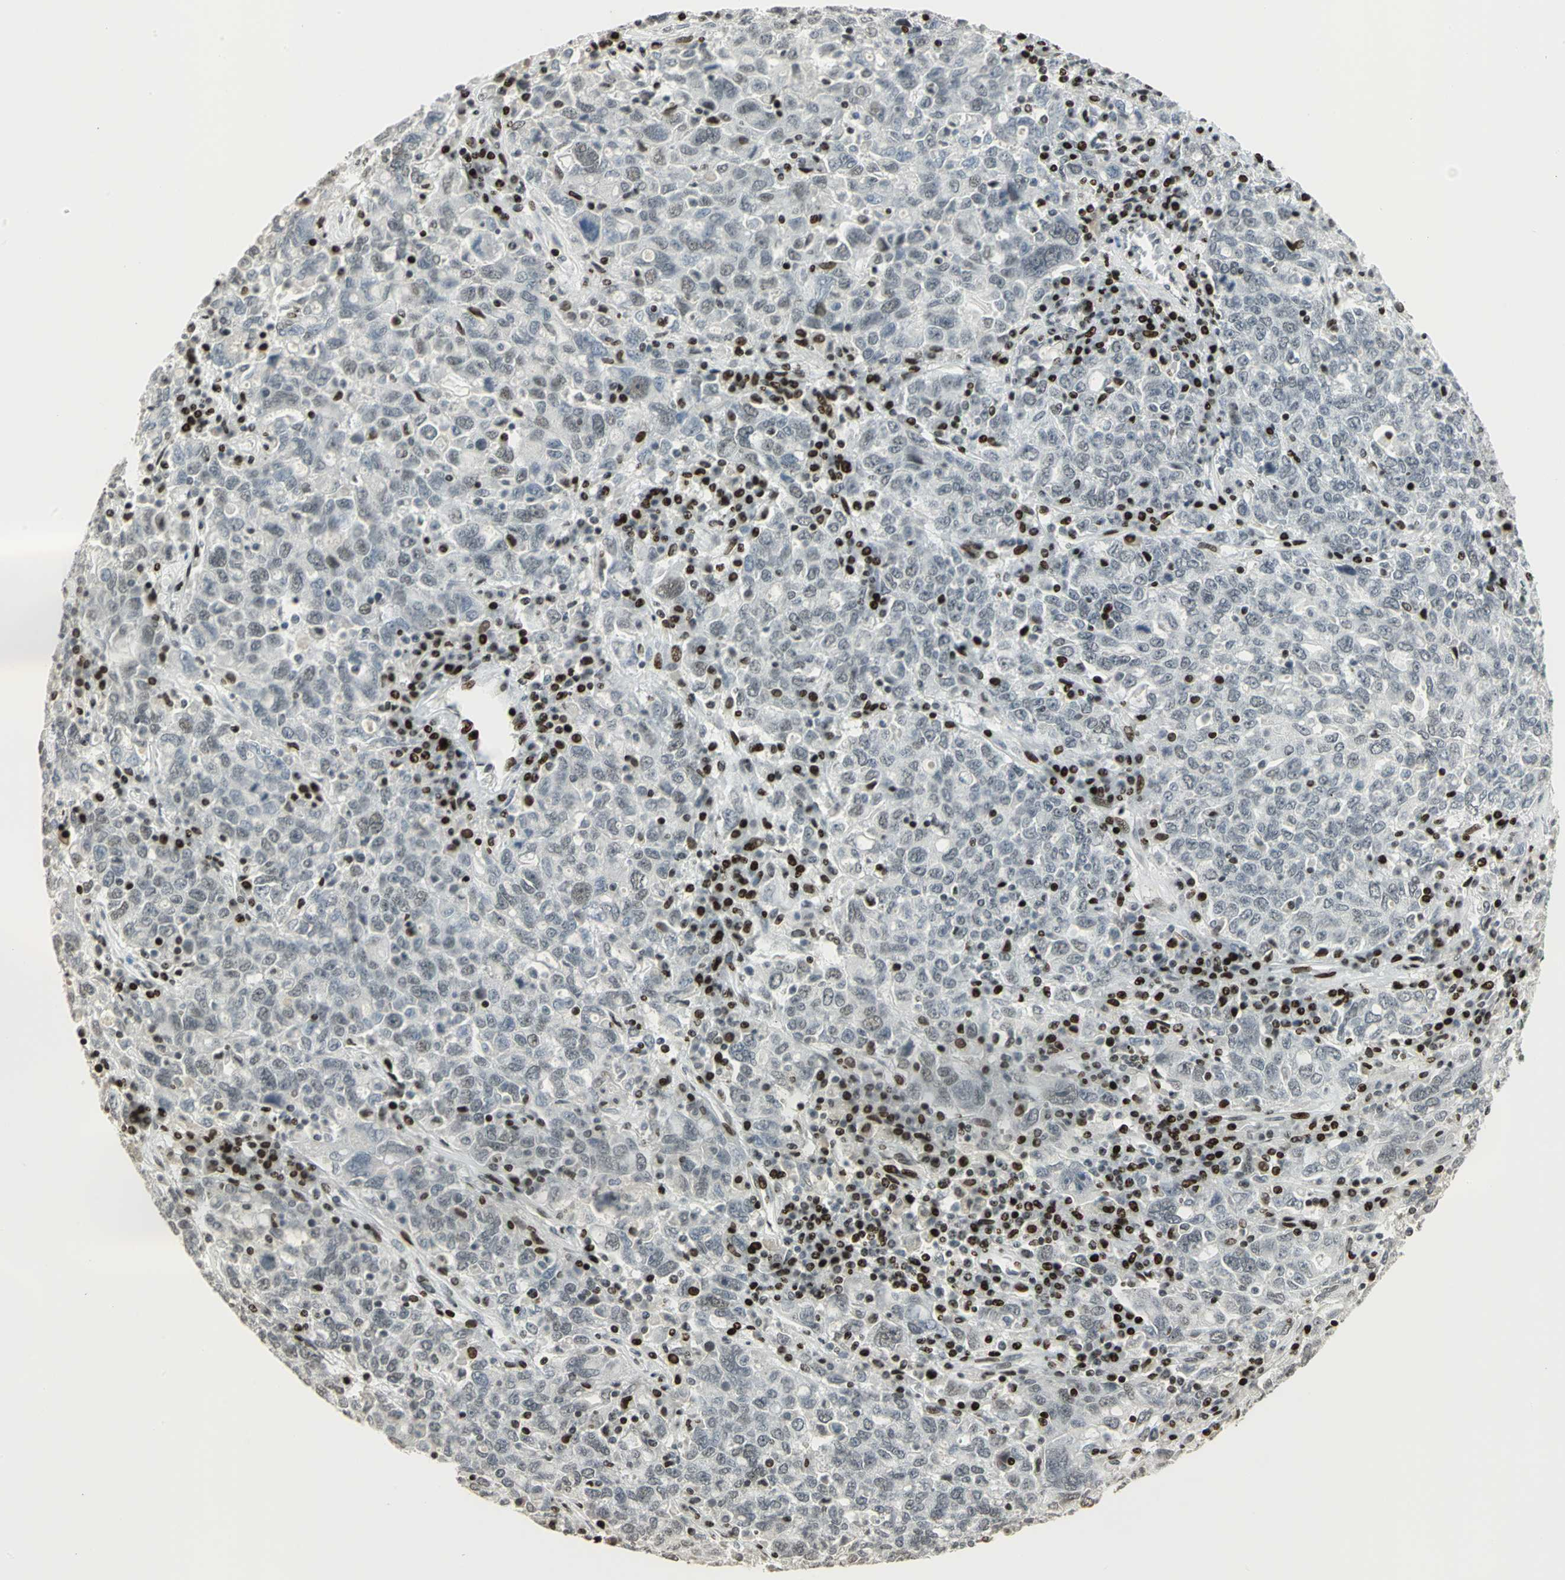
{"staining": {"intensity": "weak", "quantity": "<25%", "location": "nuclear"}, "tissue": "ovarian cancer", "cell_type": "Tumor cells", "image_type": "cancer", "snomed": [{"axis": "morphology", "description": "Carcinoma, endometroid"}, {"axis": "topography", "description": "Ovary"}], "caption": "A high-resolution photomicrograph shows immunohistochemistry (IHC) staining of ovarian endometroid carcinoma, which reveals no significant expression in tumor cells. (DAB (3,3'-diaminobenzidine) immunohistochemistry (IHC) visualized using brightfield microscopy, high magnification).", "gene": "KDM1A", "patient": {"sex": "female", "age": 62}}